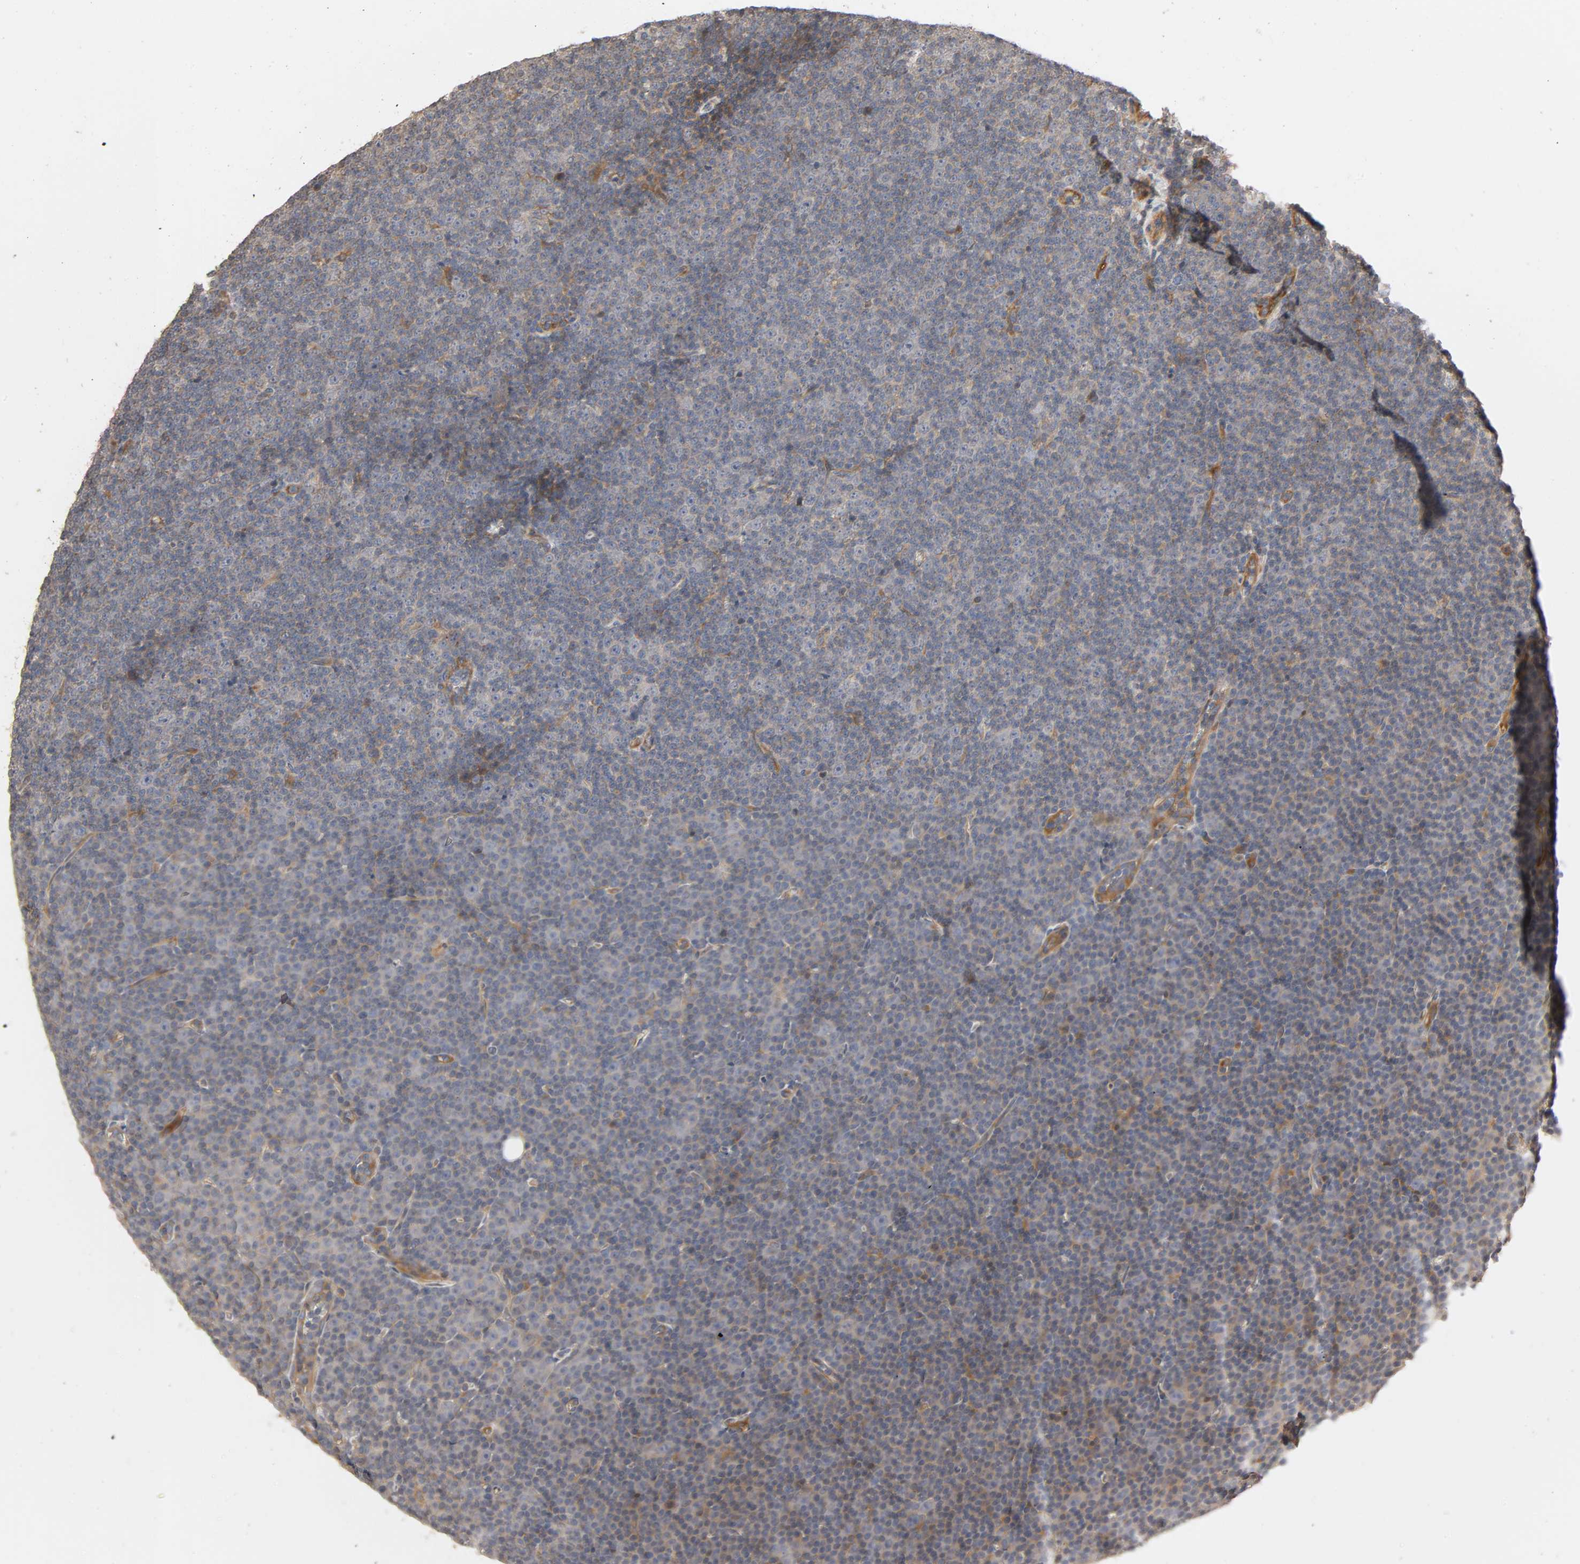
{"staining": {"intensity": "negative", "quantity": "none", "location": "none"}, "tissue": "lymphoma", "cell_type": "Tumor cells", "image_type": "cancer", "snomed": [{"axis": "morphology", "description": "Malignant lymphoma, non-Hodgkin's type, Low grade"}, {"axis": "topography", "description": "Lymph node"}], "caption": "IHC of human lymphoma reveals no expression in tumor cells.", "gene": "SGSM1", "patient": {"sex": "female", "age": 67}}